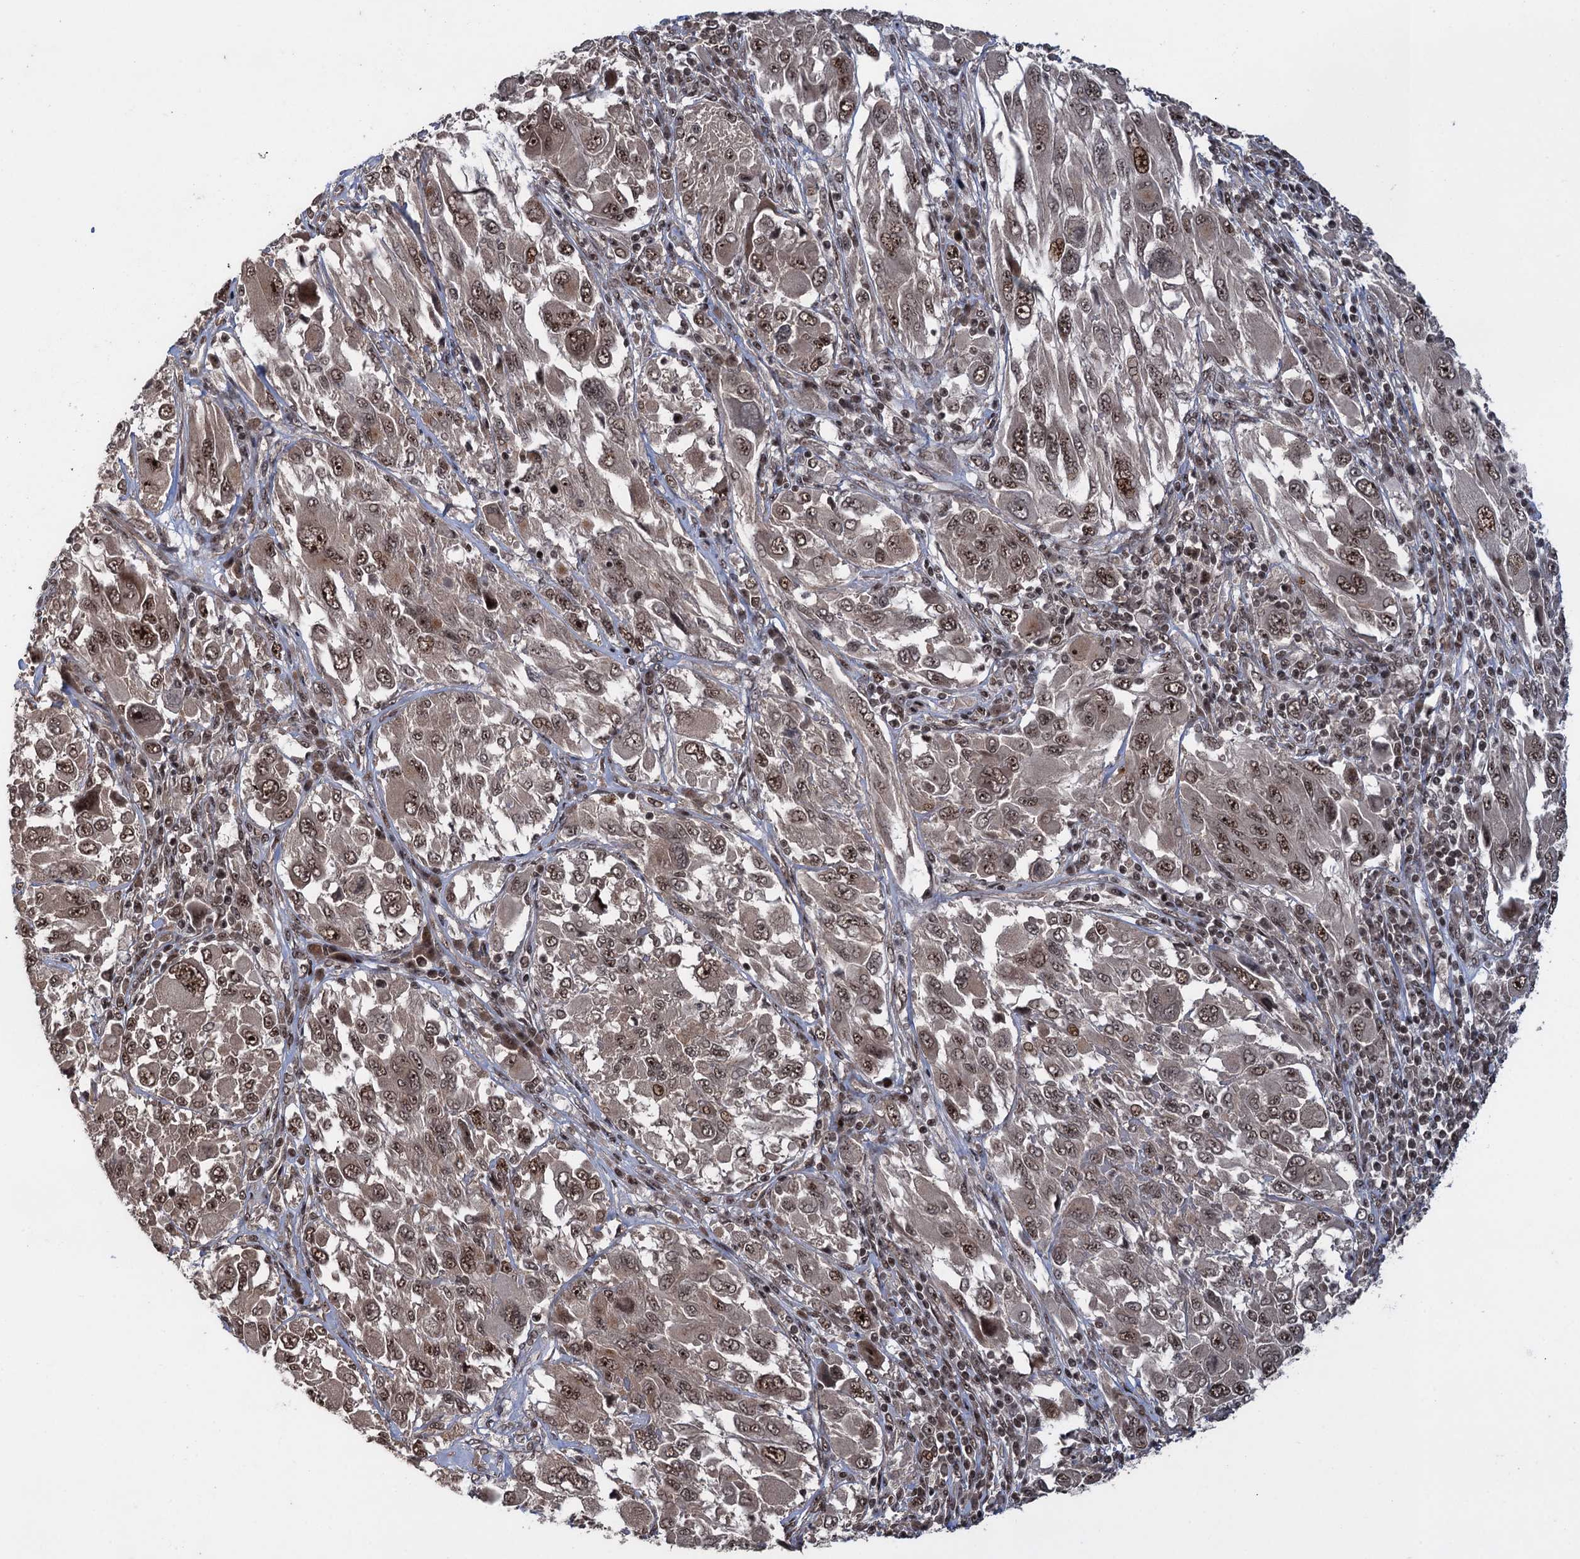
{"staining": {"intensity": "moderate", "quantity": ">75%", "location": "nuclear"}, "tissue": "melanoma", "cell_type": "Tumor cells", "image_type": "cancer", "snomed": [{"axis": "morphology", "description": "Malignant melanoma, NOS"}, {"axis": "topography", "description": "Skin"}], "caption": "DAB immunohistochemical staining of human malignant melanoma displays moderate nuclear protein expression in about >75% of tumor cells.", "gene": "ZNF169", "patient": {"sex": "female", "age": 91}}